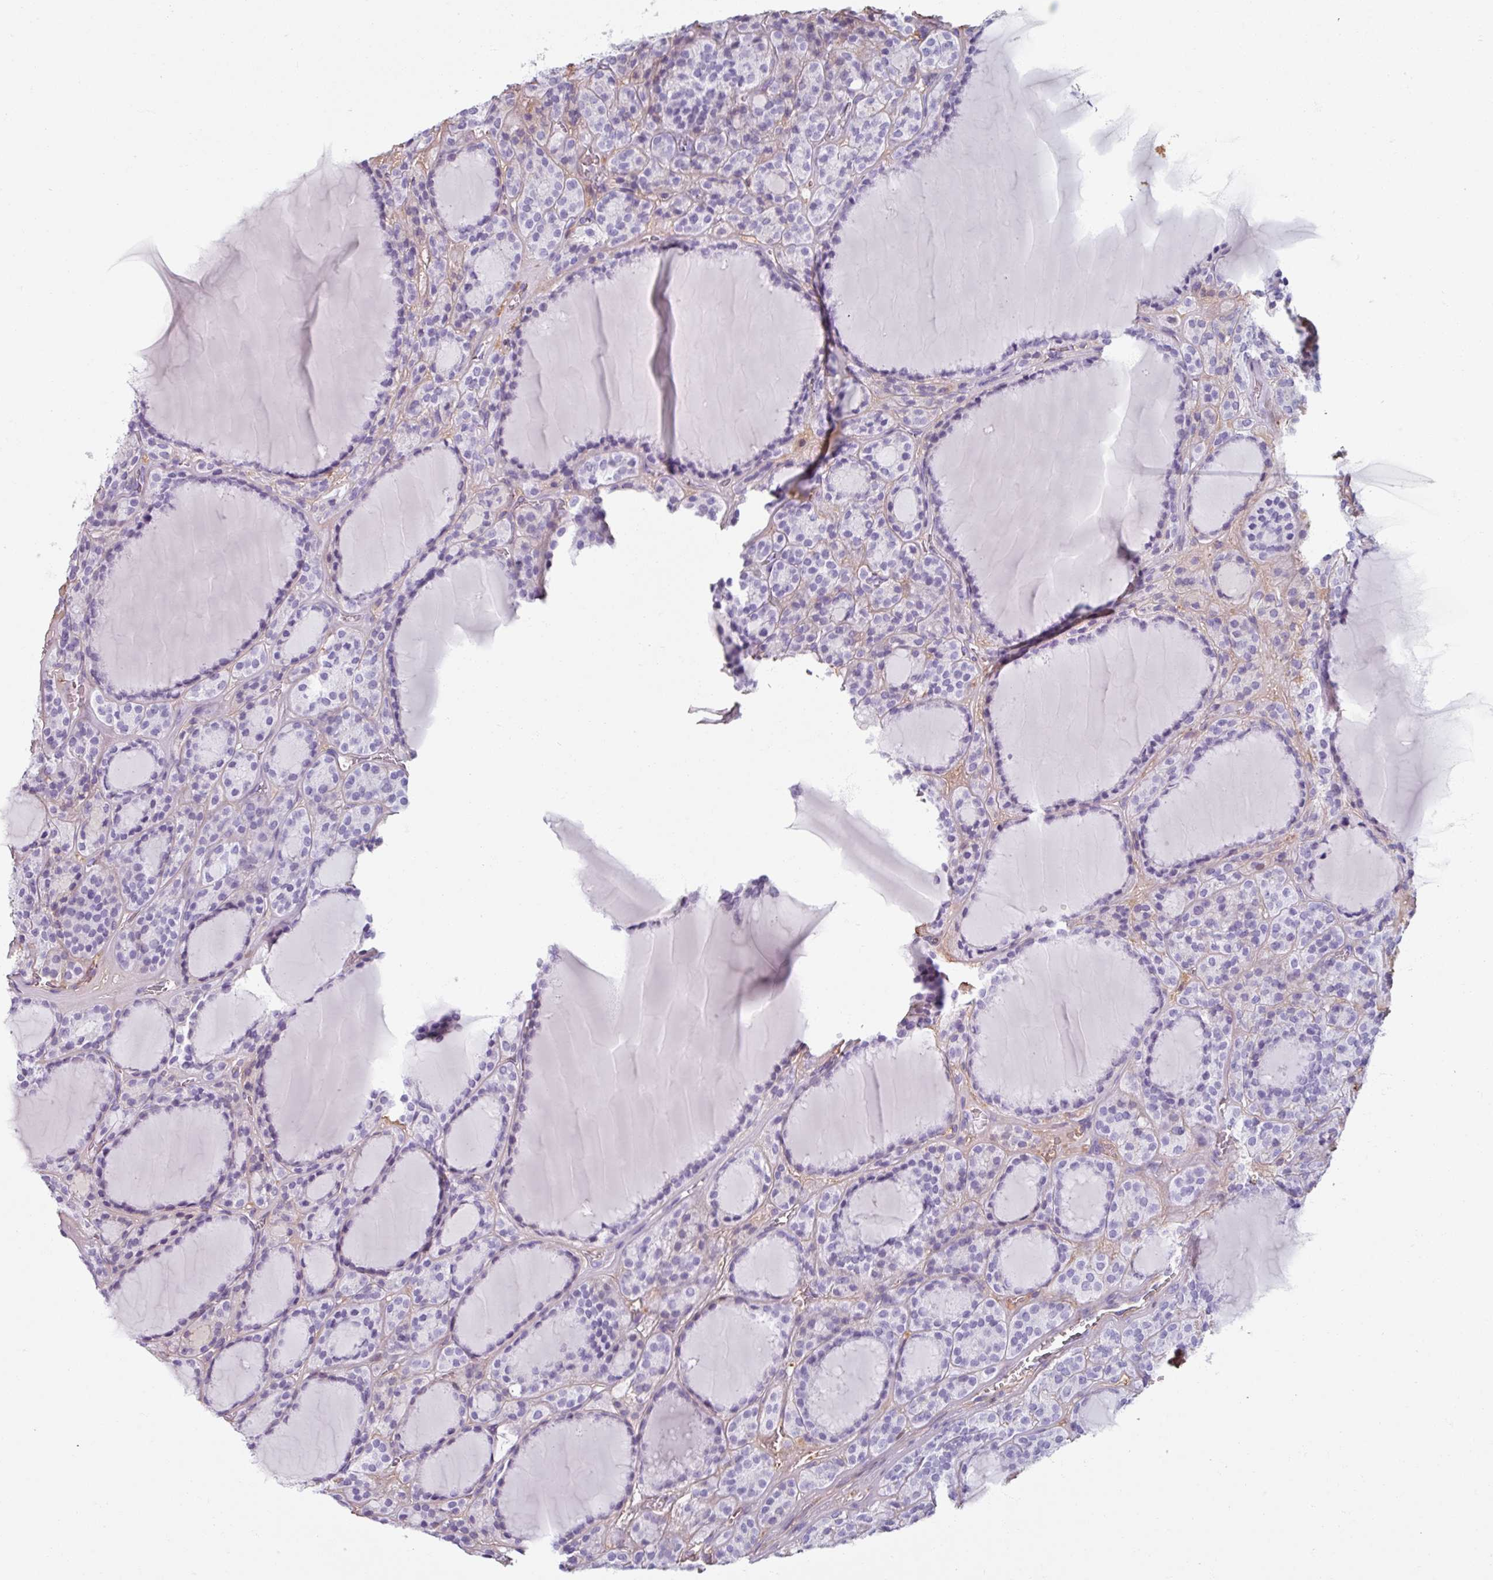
{"staining": {"intensity": "negative", "quantity": "none", "location": "none"}, "tissue": "thyroid cancer", "cell_type": "Tumor cells", "image_type": "cancer", "snomed": [{"axis": "morphology", "description": "Follicular adenoma carcinoma, NOS"}, {"axis": "topography", "description": "Thyroid gland"}], "caption": "This is a image of immunohistochemistry staining of thyroid follicular adenoma carcinoma, which shows no positivity in tumor cells. Brightfield microscopy of immunohistochemistry (IHC) stained with DAB (3,3'-diaminobenzidine) (brown) and hematoxylin (blue), captured at high magnification.", "gene": "SPESP1", "patient": {"sex": "female", "age": 63}}